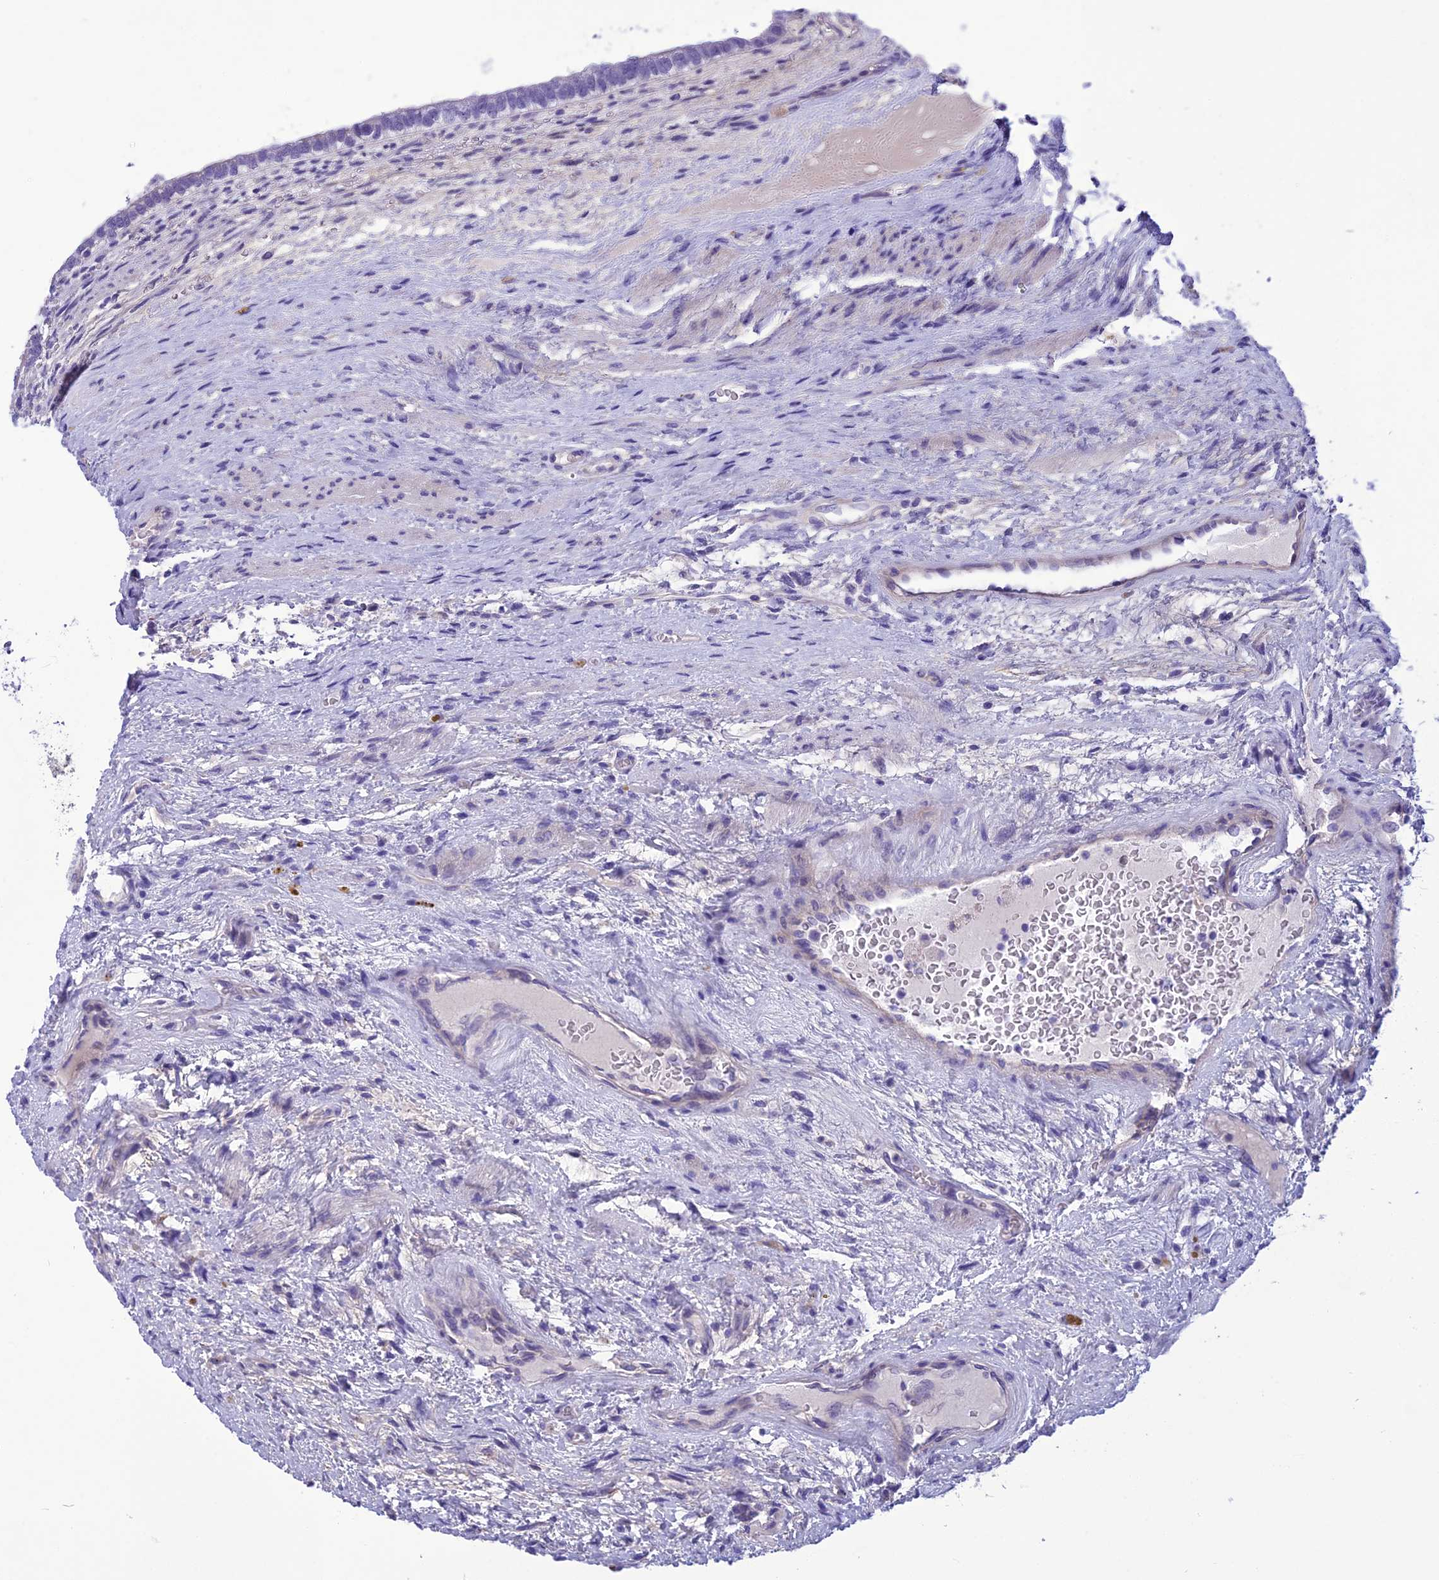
{"staining": {"intensity": "negative", "quantity": "none", "location": "none"}, "tissue": "testis cancer", "cell_type": "Tumor cells", "image_type": "cancer", "snomed": [{"axis": "morphology", "description": "Carcinoma, Embryonal, NOS"}, {"axis": "topography", "description": "Testis"}], "caption": "An immunohistochemistry micrograph of testis embryonal carcinoma is shown. There is no staining in tumor cells of testis embryonal carcinoma. The staining is performed using DAB (3,3'-diaminobenzidine) brown chromogen with nuclei counter-stained in using hematoxylin.", "gene": "BBS2", "patient": {"sex": "male", "age": 26}}